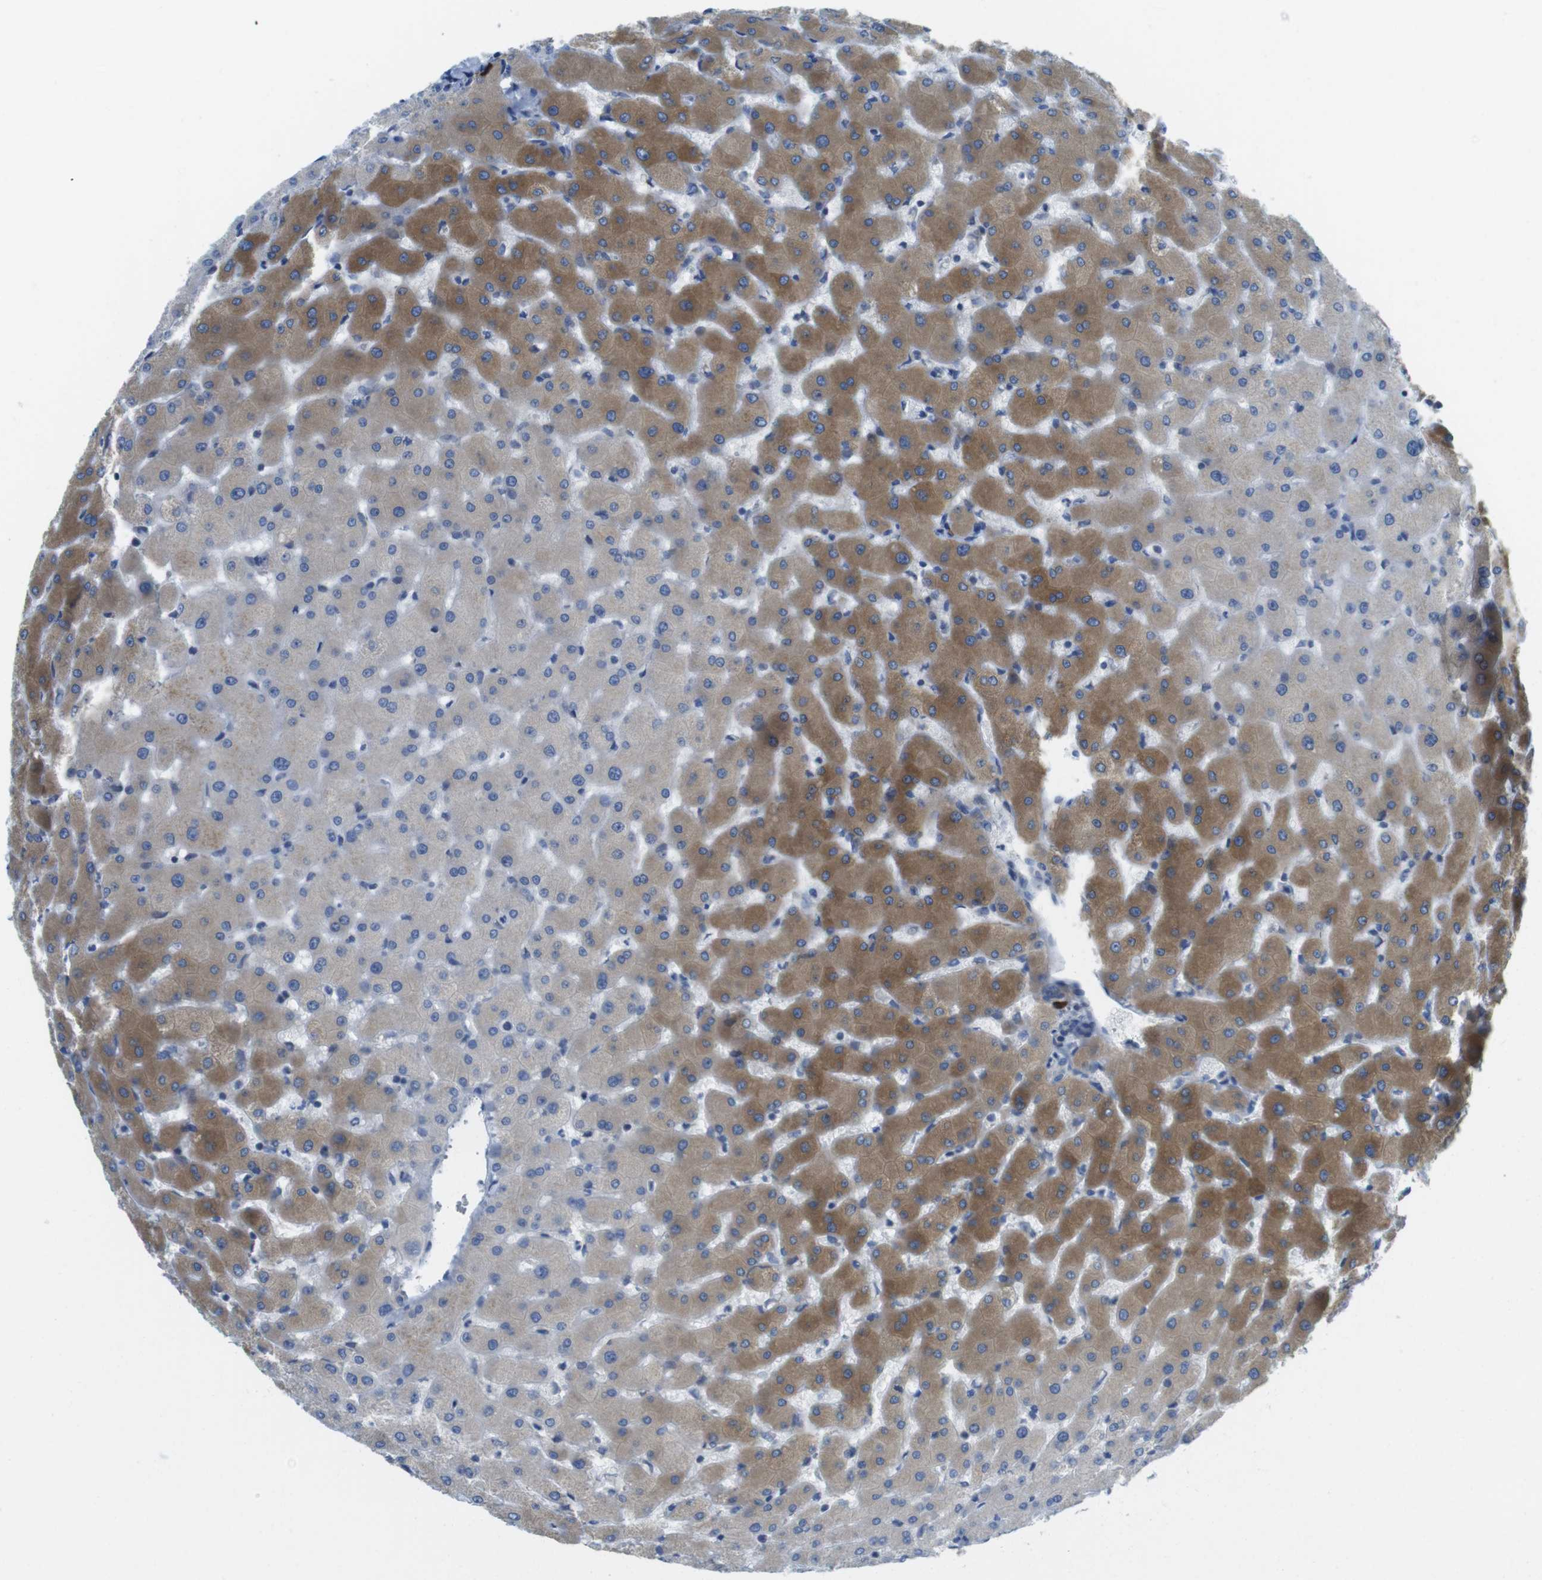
{"staining": {"intensity": "negative", "quantity": "none", "location": "none"}, "tissue": "liver", "cell_type": "Cholangiocytes", "image_type": "normal", "snomed": [{"axis": "morphology", "description": "Normal tissue, NOS"}, {"axis": "topography", "description": "Liver"}], "caption": "This is a image of immunohistochemistry staining of unremarkable liver, which shows no staining in cholangiocytes. (DAB (3,3'-diaminobenzidine) IHC, high magnification).", "gene": "CLPTM1L", "patient": {"sex": "female", "age": 63}}